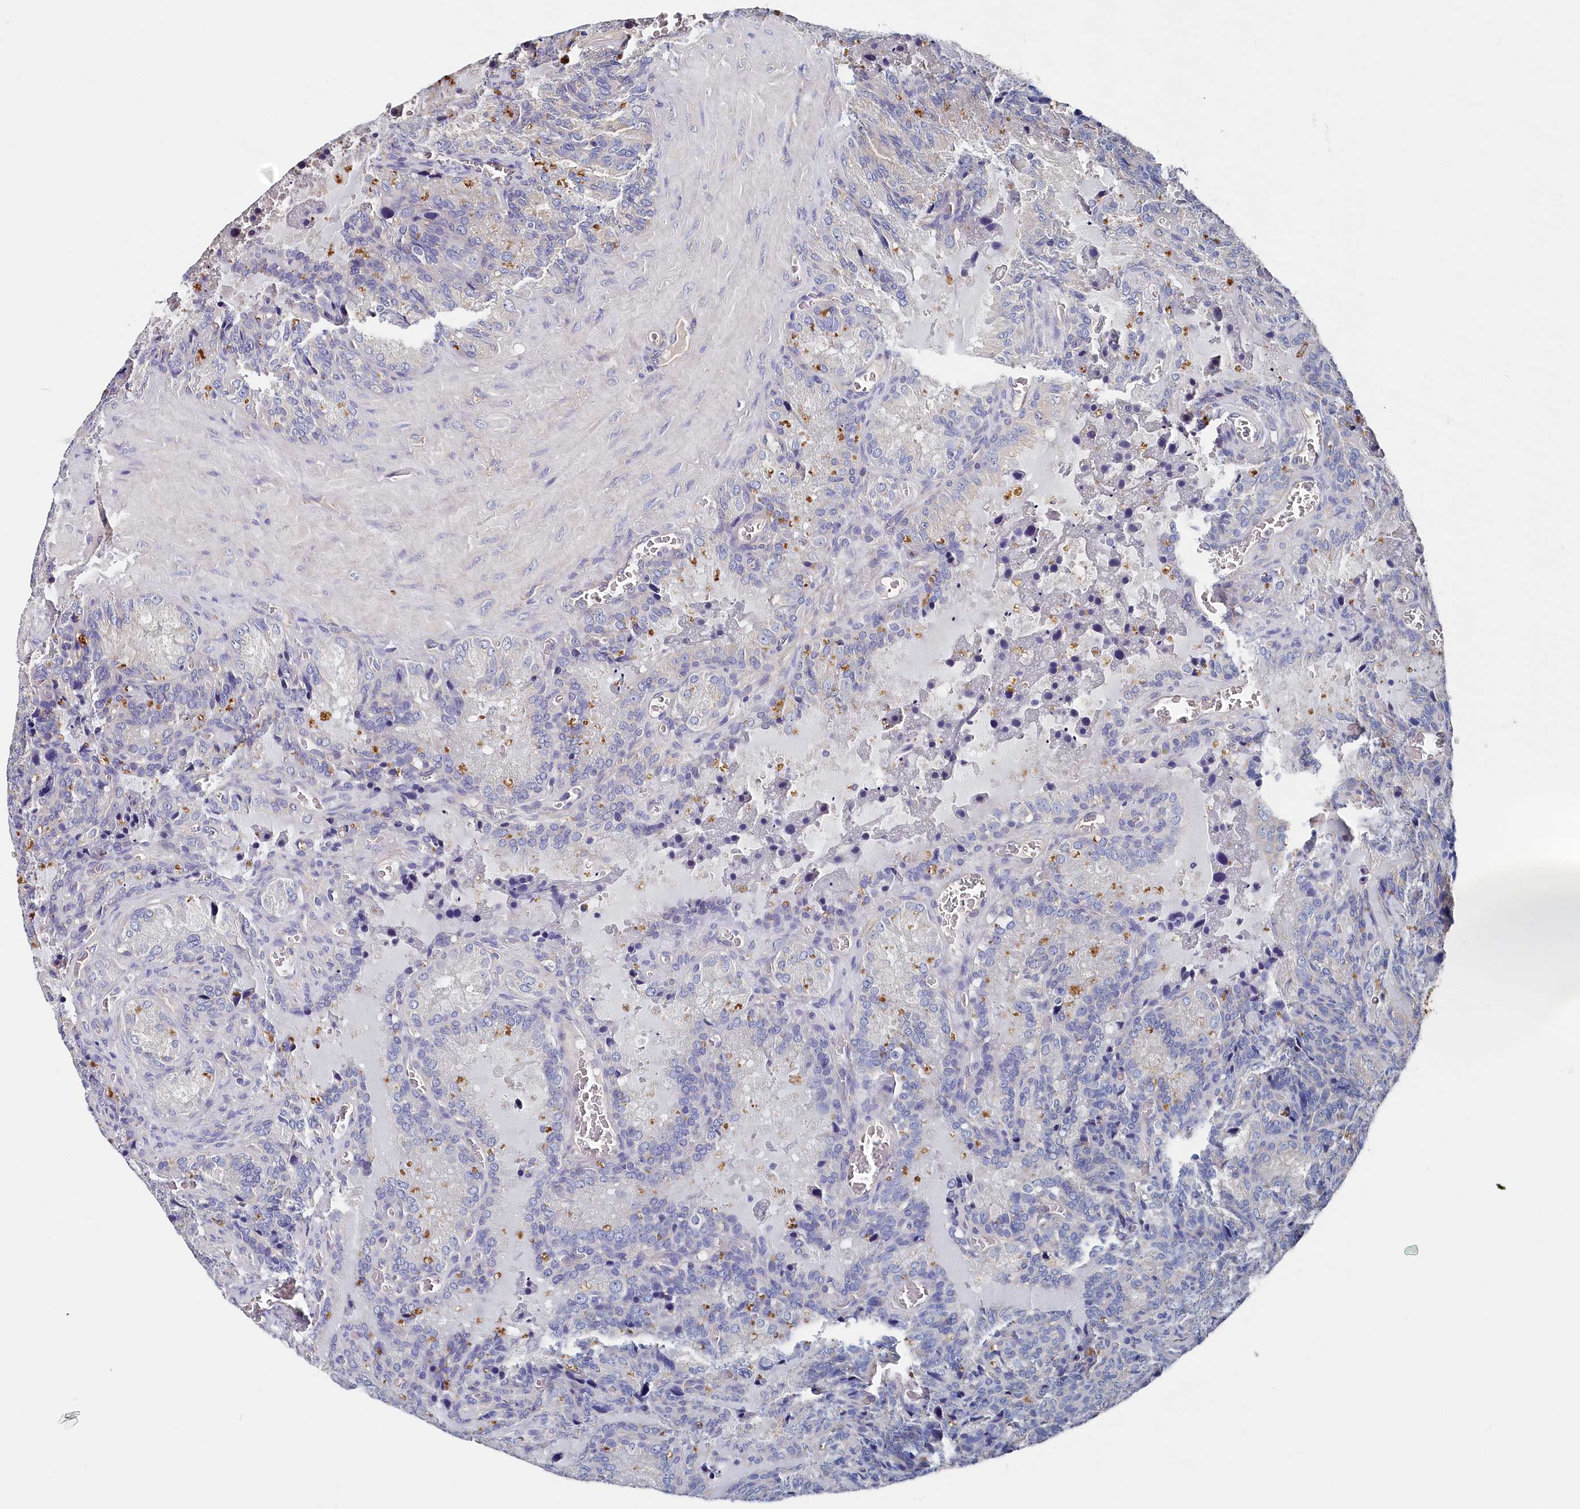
{"staining": {"intensity": "negative", "quantity": "none", "location": "none"}, "tissue": "seminal vesicle", "cell_type": "Glandular cells", "image_type": "normal", "snomed": [{"axis": "morphology", "description": "Normal tissue, NOS"}, {"axis": "topography", "description": "Seminal veicle"}], "caption": "IHC photomicrograph of unremarkable seminal vesicle: human seminal vesicle stained with DAB (3,3'-diaminobenzidine) displays no significant protein expression in glandular cells.", "gene": "BHMT", "patient": {"sex": "male", "age": 62}}